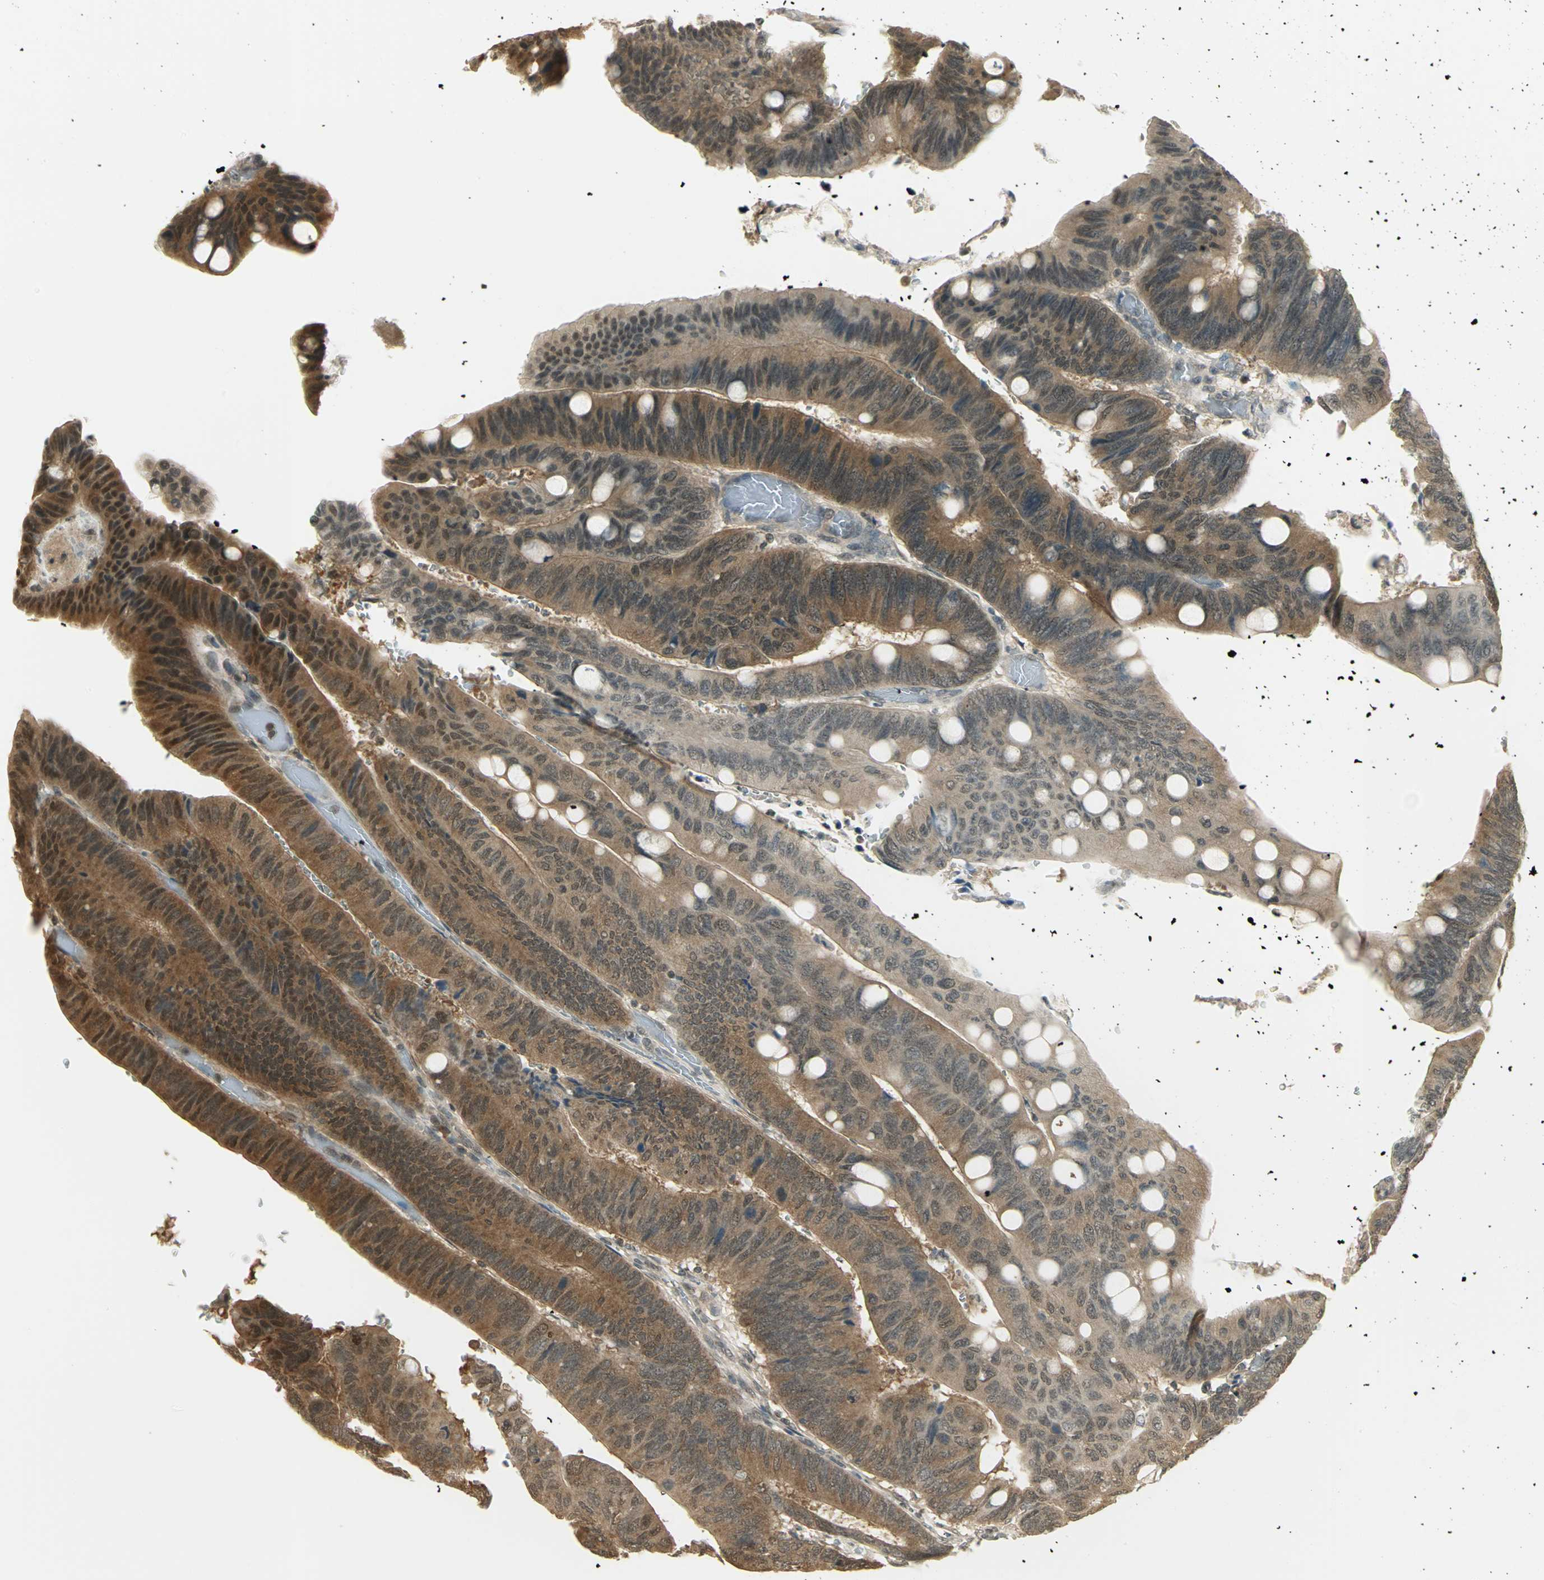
{"staining": {"intensity": "moderate", "quantity": ">75%", "location": "cytoplasmic/membranous"}, "tissue": "colorectal cancer", "cell_type": "Tumor cells", "image_type": "cancer", "snomed": [{"axis": "morphology", "description": "Normal tissue, NOS"}, {"axis": "morphology", "description": "Adenocarcinoma, NOS"}, {"axis": "topography", "description": "Rectum"}], "caption": "Immunohistochemical staining of human colorectal adenocarcinoma displays medium levels of moderate cytoplasmic/membranous protein positivity in about >75% of tumor cells. The protein is stained brown, and the nuclei are stained in blue (DAB (3,3'-diaminobenzidine) IHC with brightfield microscopy, high magnification).", "gene": "CDC34", "patient": {"sex": "male", "age": 92}}